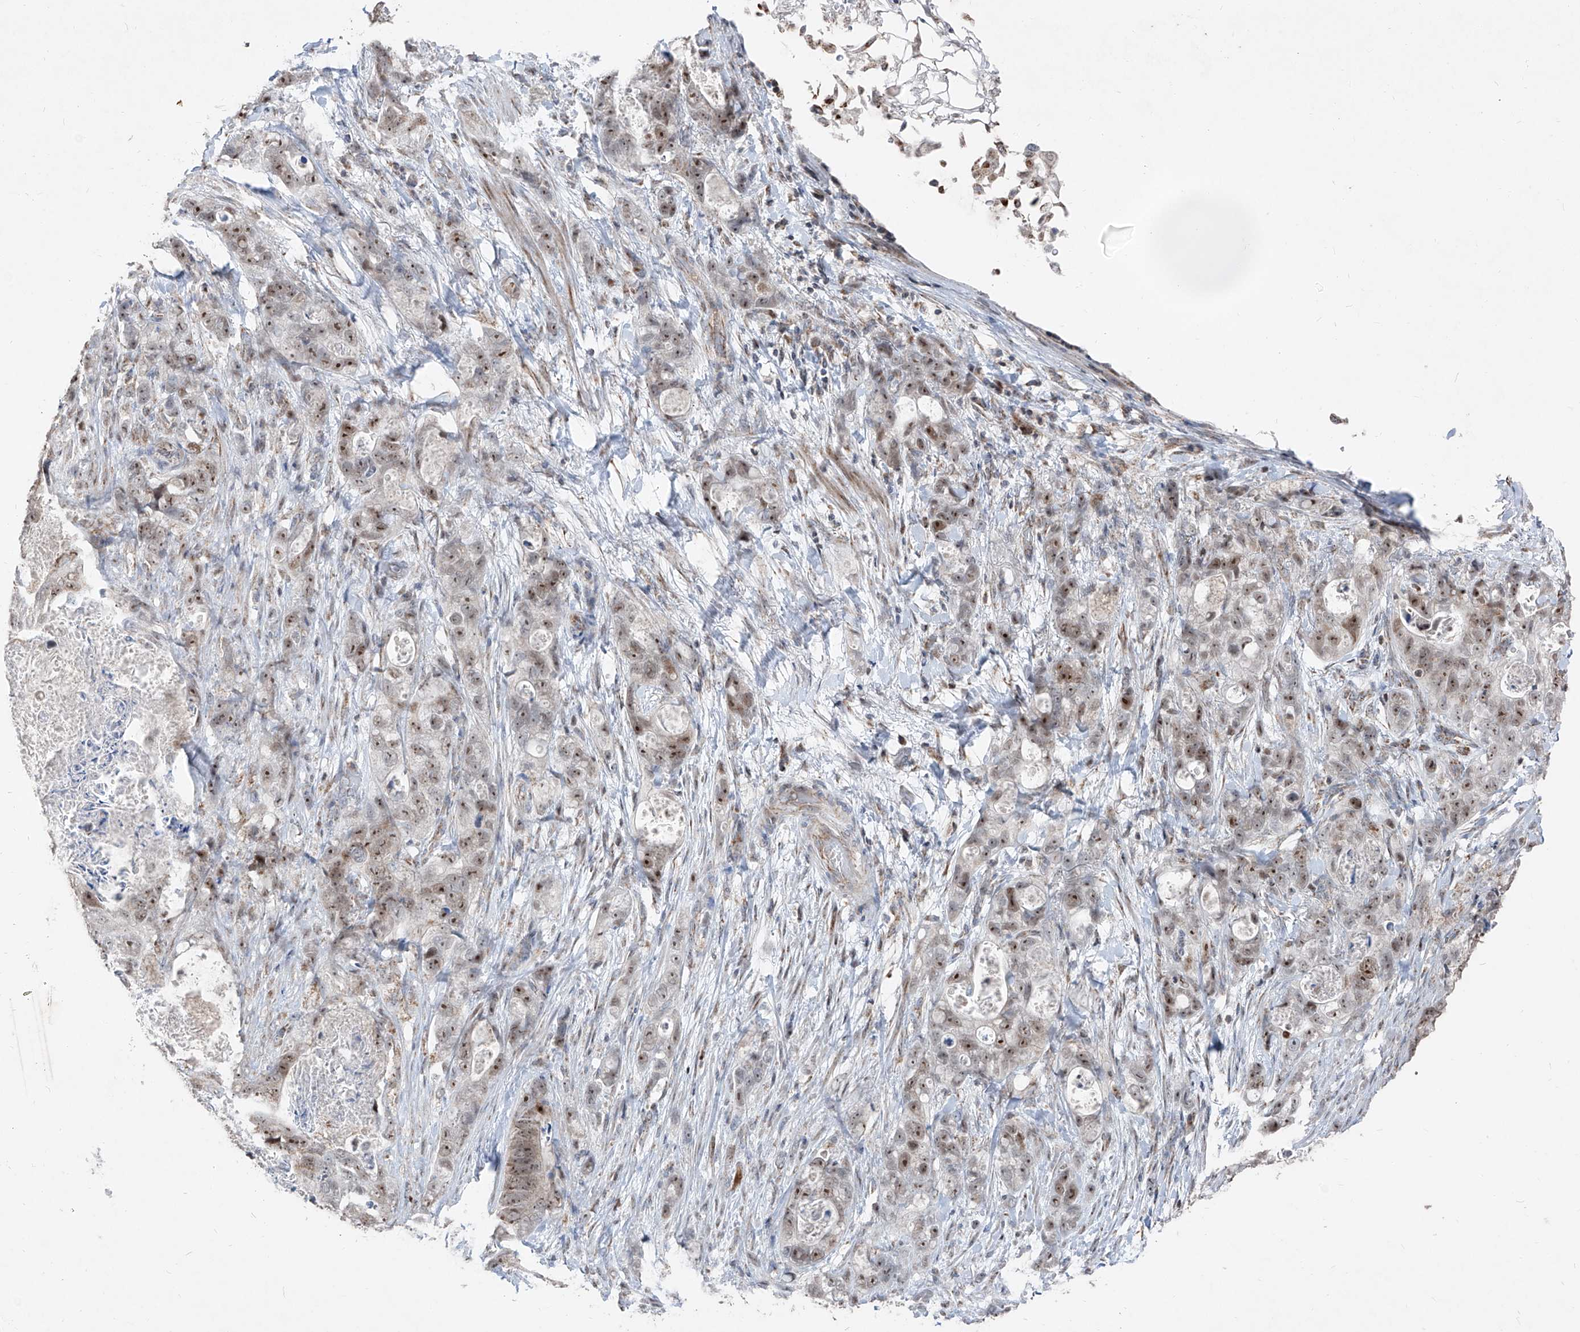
{"staining": {"intensity": "moderate", "quantity": "25%-75%", "location": "nuclear"}, "tissue": "stomach cancer", "cell_type": "Tumor cells", "image_type": "cancer", "snomed": [{"axis": "morphology", "description": "Normal tissue, NOS"}, {"axis": "morphology", "description": "Adenocarcinoma, NOS"}, {"axis": "topography", "description": "Stomach"}], "caption": "Immunohistochemistry of human stomach cancer (adenocarcinoma) exhibits medium levels of moderate nuclear staining in approximately 25%-75% of tumor cells. (IHC, brightfield microscopy, high magnification).", "gene": "NDUFB3", "patient": {"sex": "female", "age": 89}}